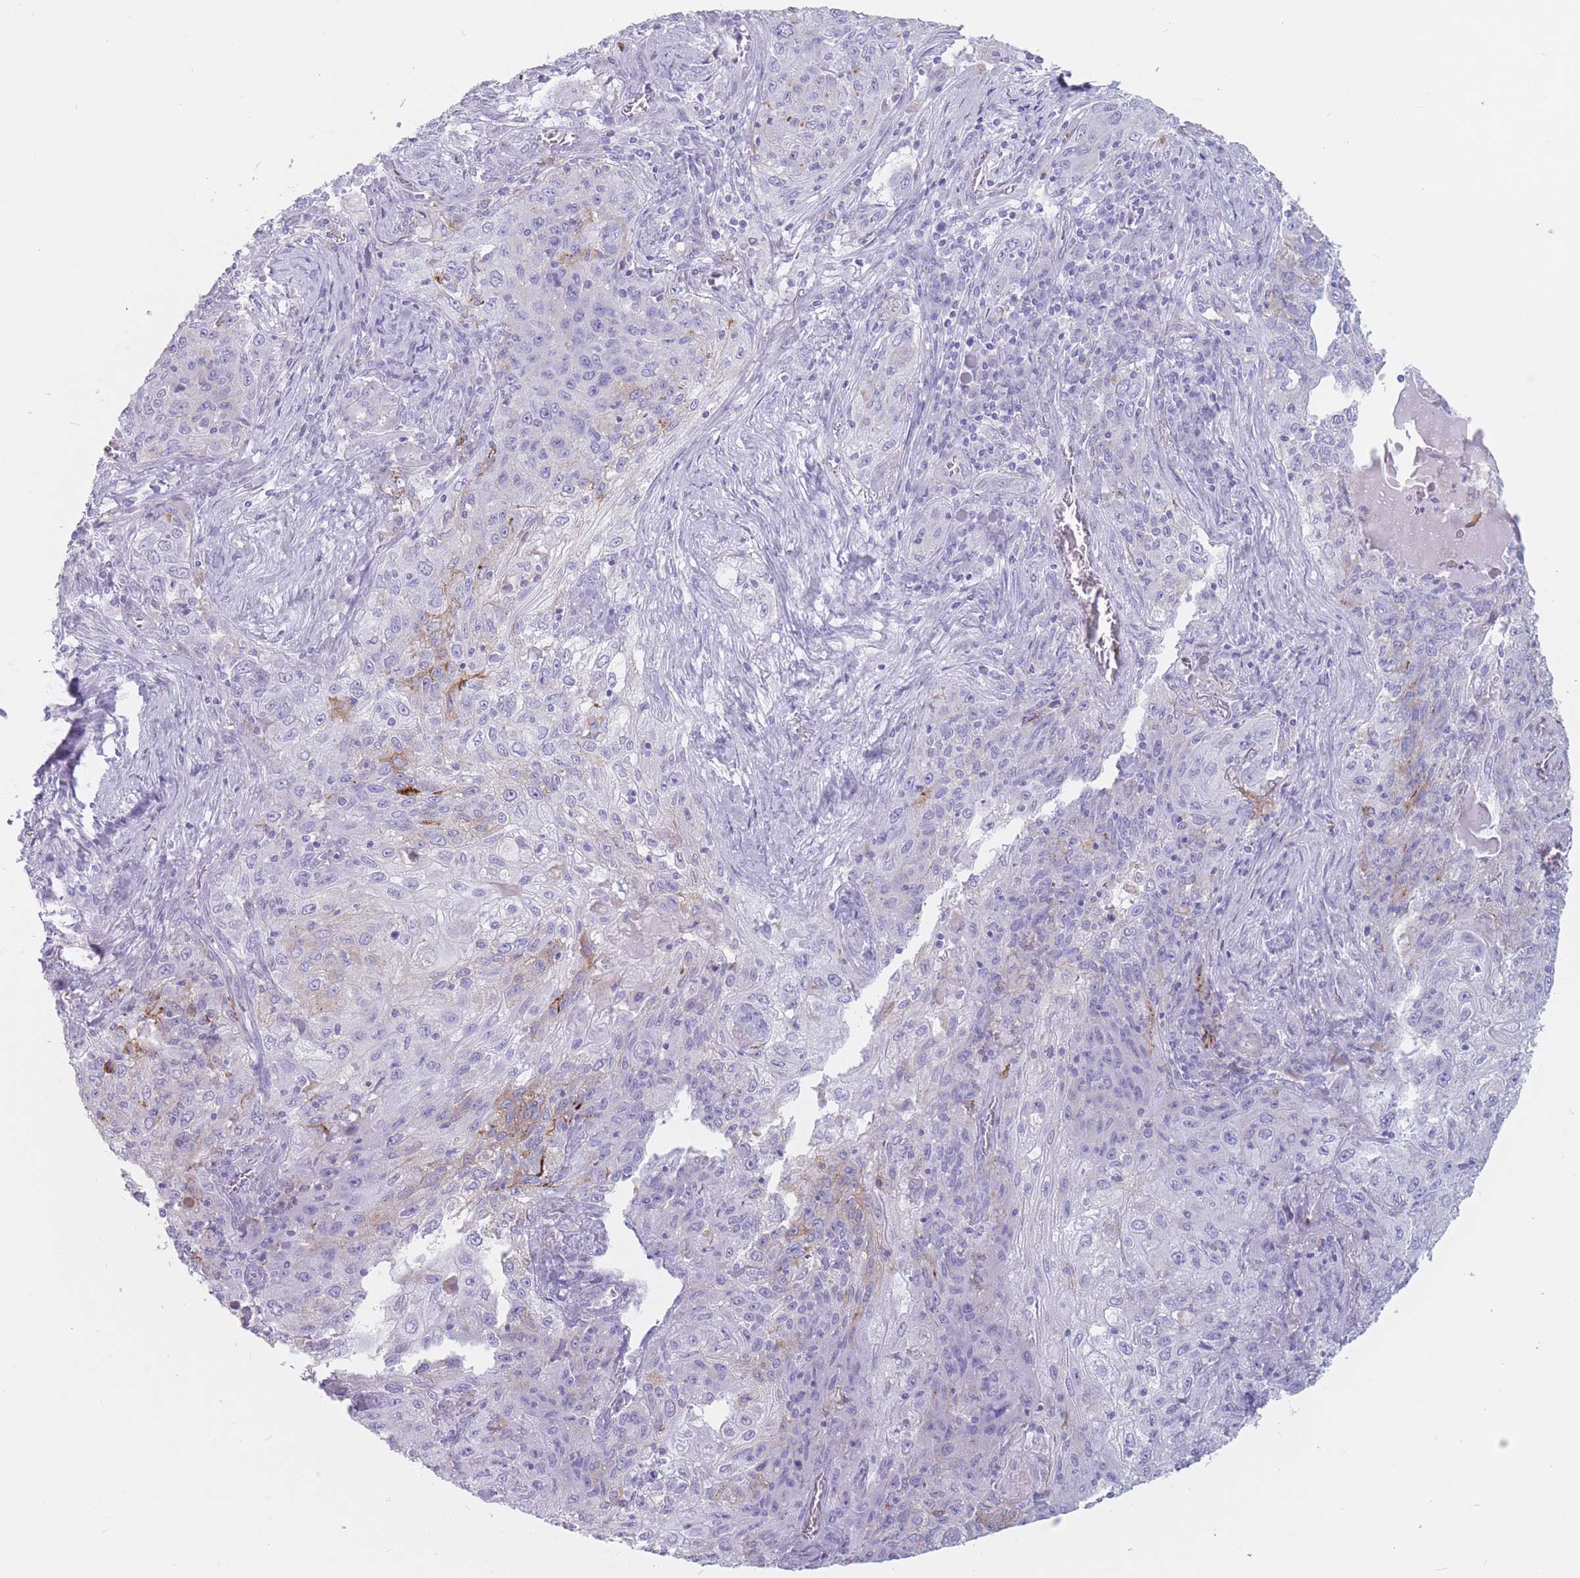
{"staining": {"intensity": "negative", "quantity": "none", "location": "none"}, "tissue": "lung cancer", "cell_type": "Tumor cells", "image_type": "cancer", "snomed": [{"axis": "morphology", "description": "Squamous cell carcinoma, NOS"}, {"axis": "topography", "description": "Lung"}], "caption": "The photomicrograph displays no significant positivity in tumor cells of lung cancer.", "gene": "ST3GAL5", "patient": {"sex": "female", "age": 69}}